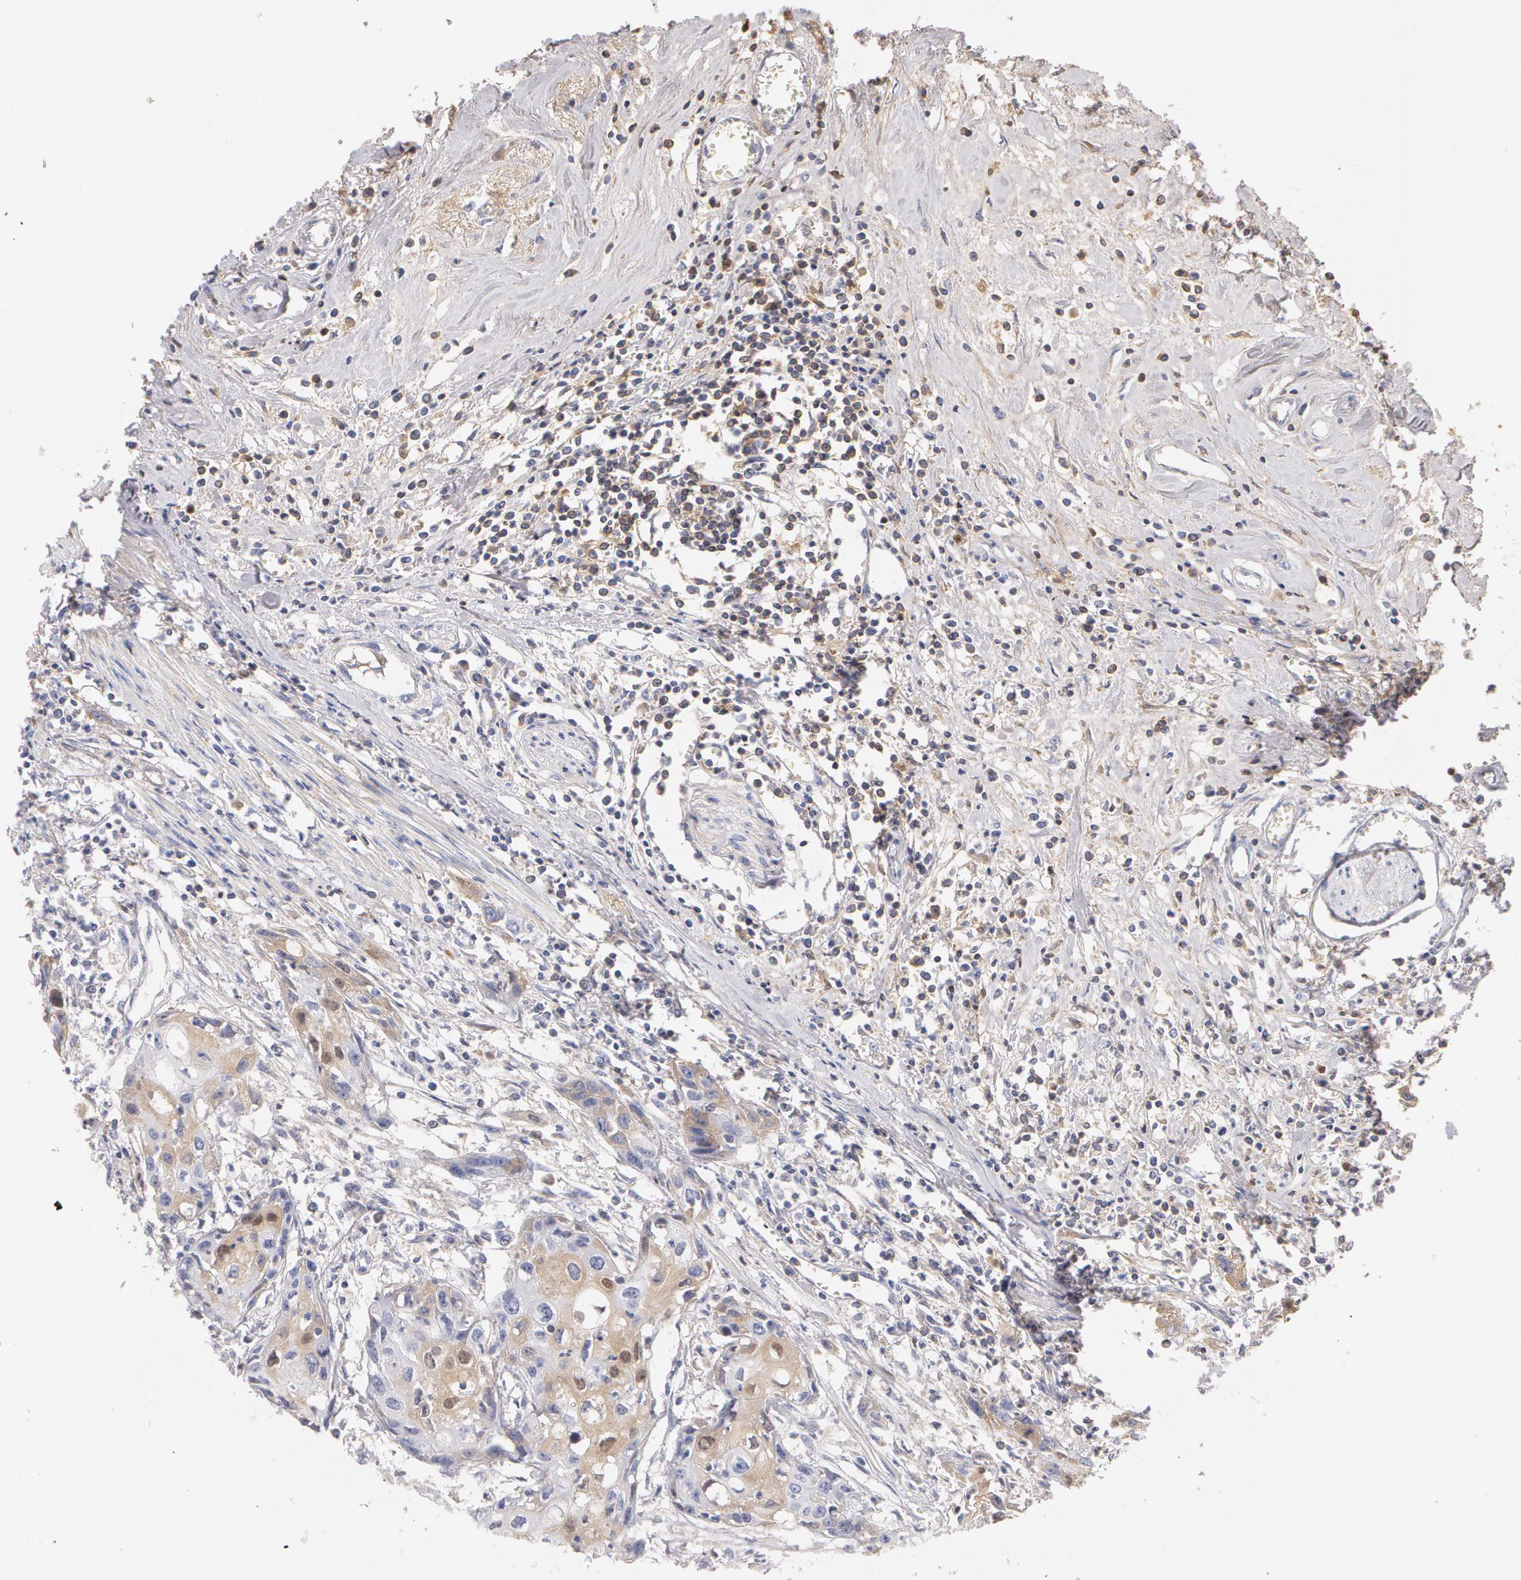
{"staining": {"intensity": "weak", "quantity": "25%-75%", "location": "cytoplasmic/membranous"}, "tissue": "urothelial cancer", "cell_type": "Tumor cells", "image_type": "cancer", "snomed": [{"axis": "morphology", "description": "Urothelial carcinoma, High grade"}, {"axis": "topography", "description": "Urinary bladder"}], "caption": "Immunohistochemical staining of urothelial carcinoma (high-grade) demonstrates low levels of weak cytoplasmic/membranous protein expression in approximately 25%-75% of tumor cells.", "gene": "GC", "patient": {"sex": "male", "age": 54}}